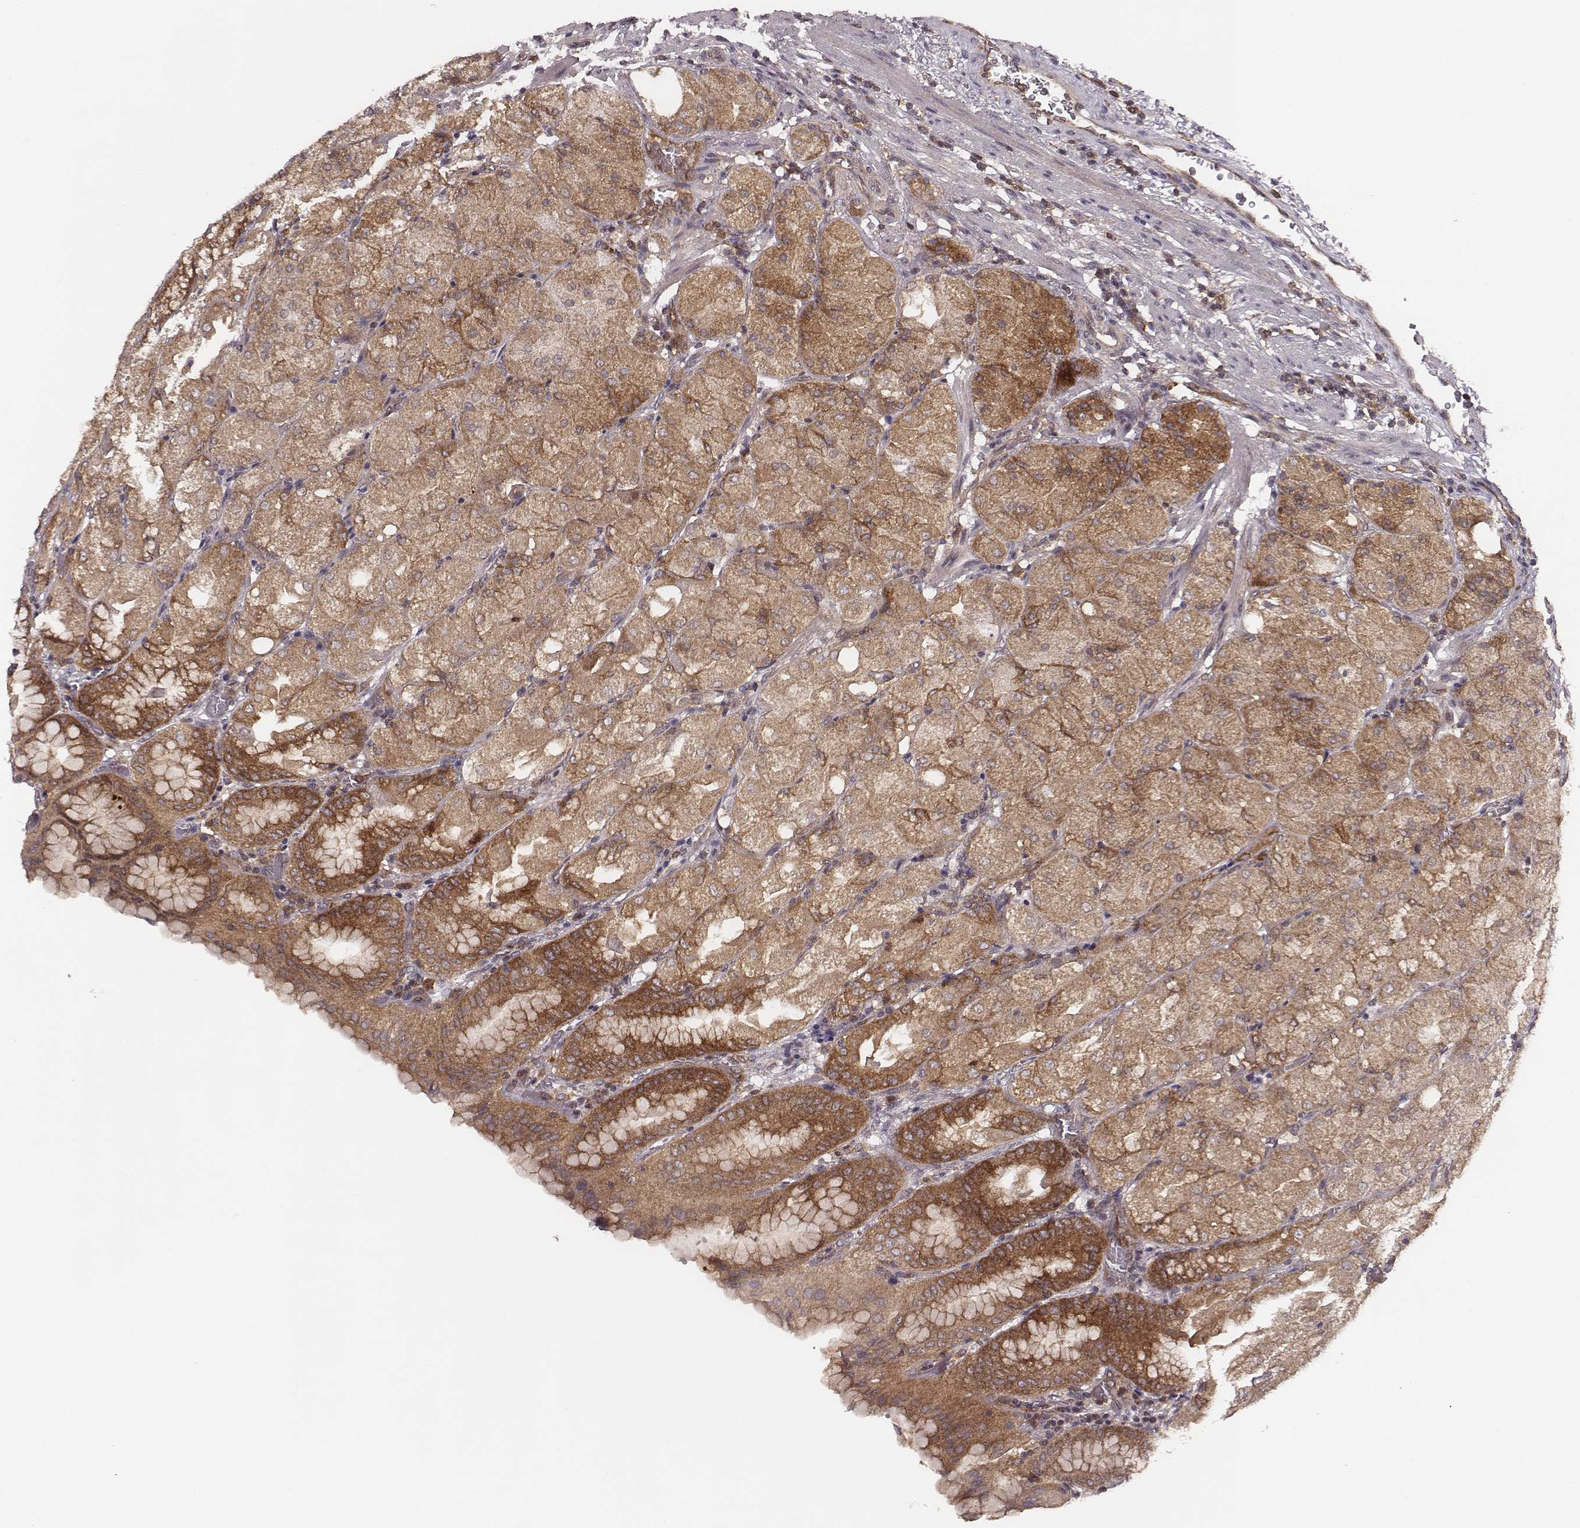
{"staining": {"intensity": "strong", "quantity": "25%-75%", "location": "cytoplasmic/membranous"}, "tissue": "stomach", "cell_type": "Glandular cells", "image_type": "normal", "snomed": [{"axis": "morphology", "description": "Normal tissue, NOS"}, {"axis": "topography", "description": "Stomach, upper"}, {"axis": "topography", "description": "Stomach"}, {"axis": "topography", "description": "Stomach, lower"}], "caption": "Protein staining of benign stomach displays strong cytoplasmic/membranous expression in approximately 25%-75% of glandular cells. (DAB = brown stain, brightfield microscopy at high magnification).", "gene": "VPS26A", "patient": {"sex": "male", "age": 62}}